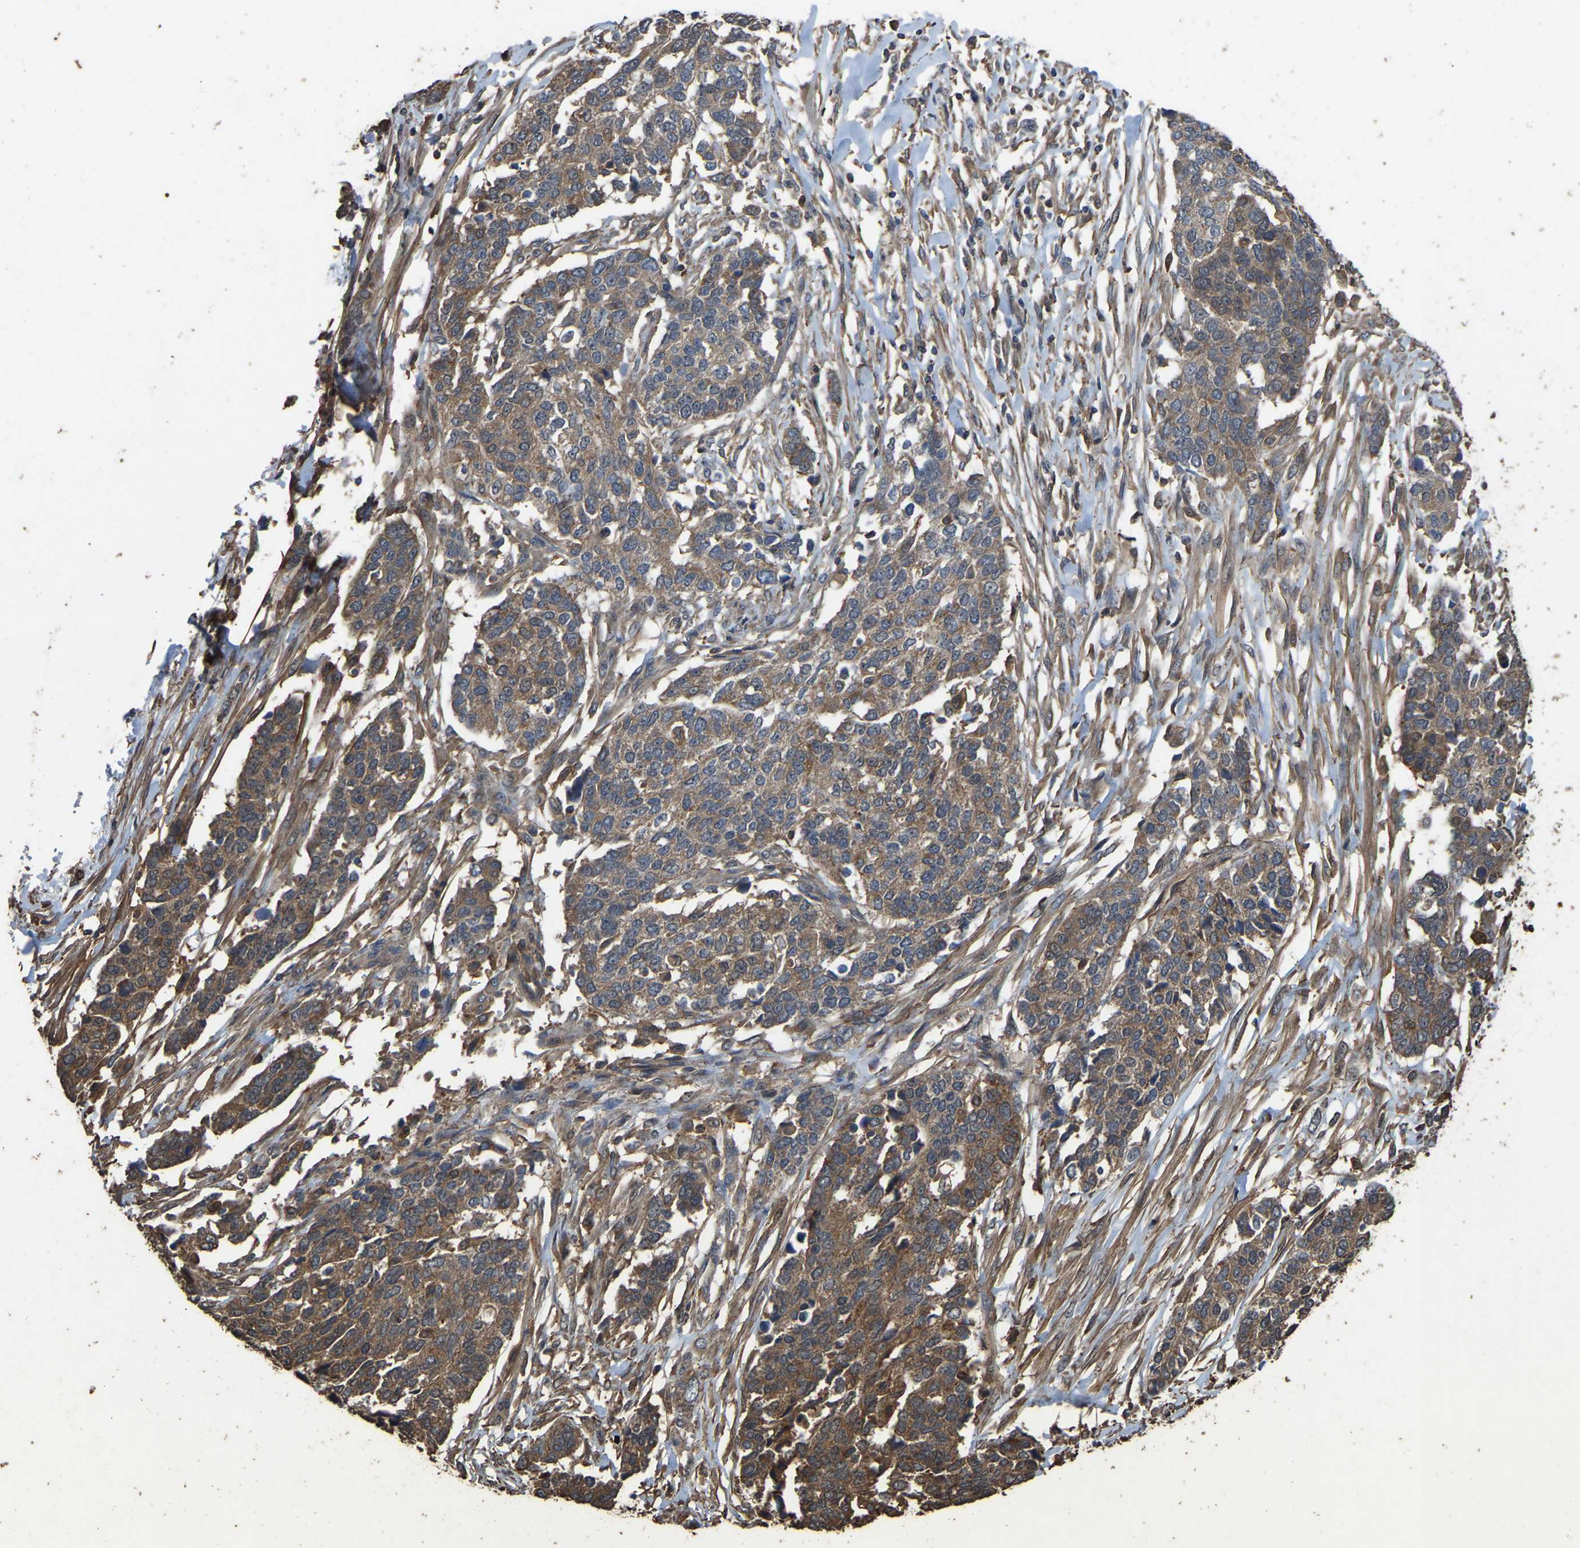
{"staining": {"intensity": "moderate", "quantity": ">75%", "location": "cytoplasmic/membranous"}, "tissue": "ovarian cancer", "cell_type": "Tumor cells", "image_type": "cancer", "snomed": [{"axis": "morphology", "description": "Cystadenocarcinoma, serous, NOS"}, {"axis": "topography", "description": "Ovary"}], "caption": "Ovarian cancer (serous cystadenocarcinoma) tissue shows moderate cytoplasmic/membranous positivity in approximately >75% of tumor cells, visualized by immunohistochemistry.", "gene": "FHIT", "patient": {"sex": "female", "age": 44}}